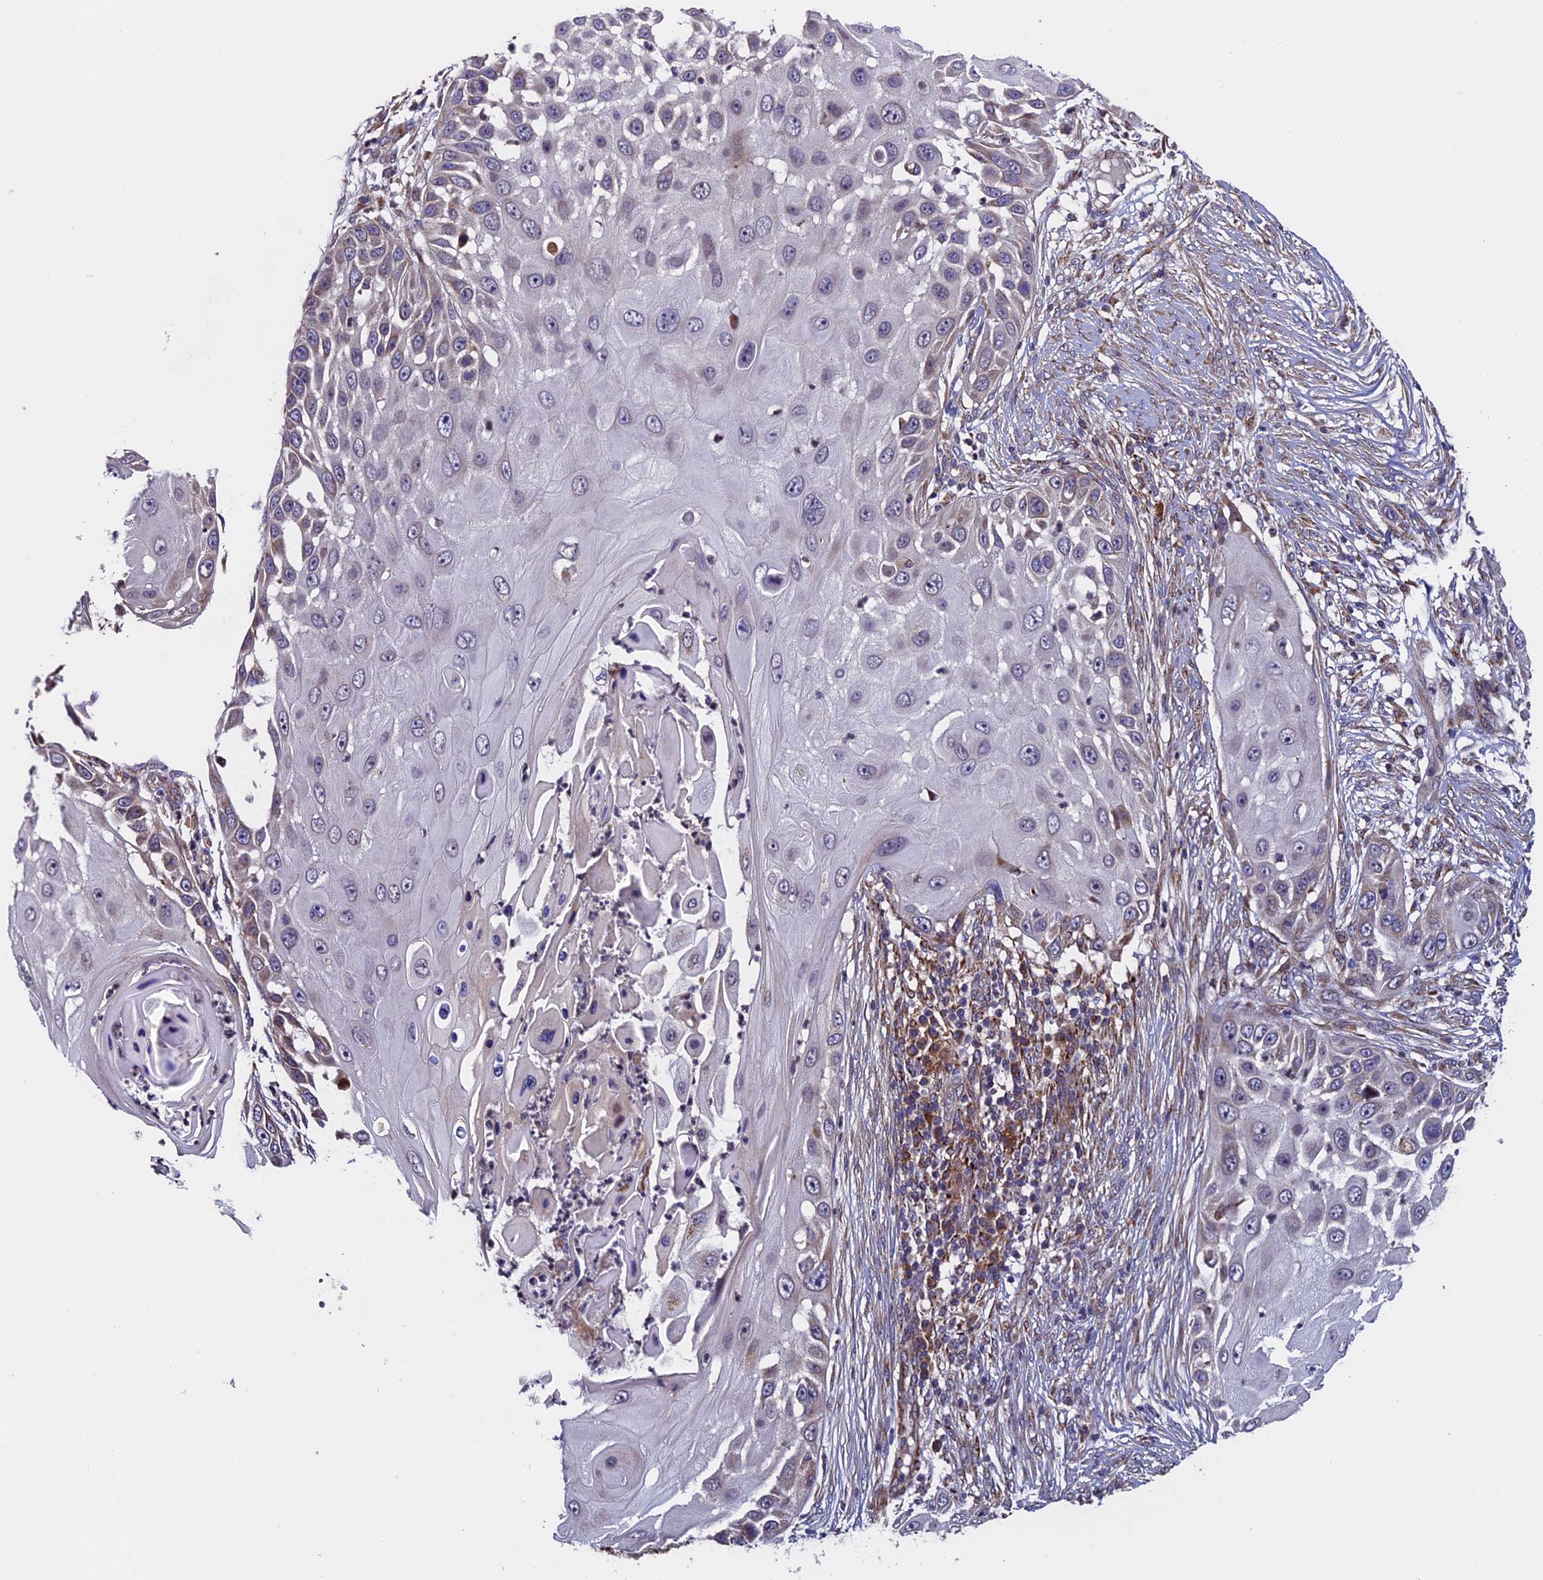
{"staining": {"intensity": "weak", "quantity": "<25%", "location": "cytoplasmic/membranous"}, "tissue": "skin cancer", "cell_type": "Tumor cells", "image_type": "cancer", "snomed": [{"axis": "morphology", "description": "Squamous cell carcinoma, NOS"}, {"axis": "topography", "description": "Skin"}], "caption": "The histopathology image reveals no staining of tumor cells in squamous cell carcinoma (skin).", "gene": "RNF17", "patient": {"sex": "female", "age": 44}}